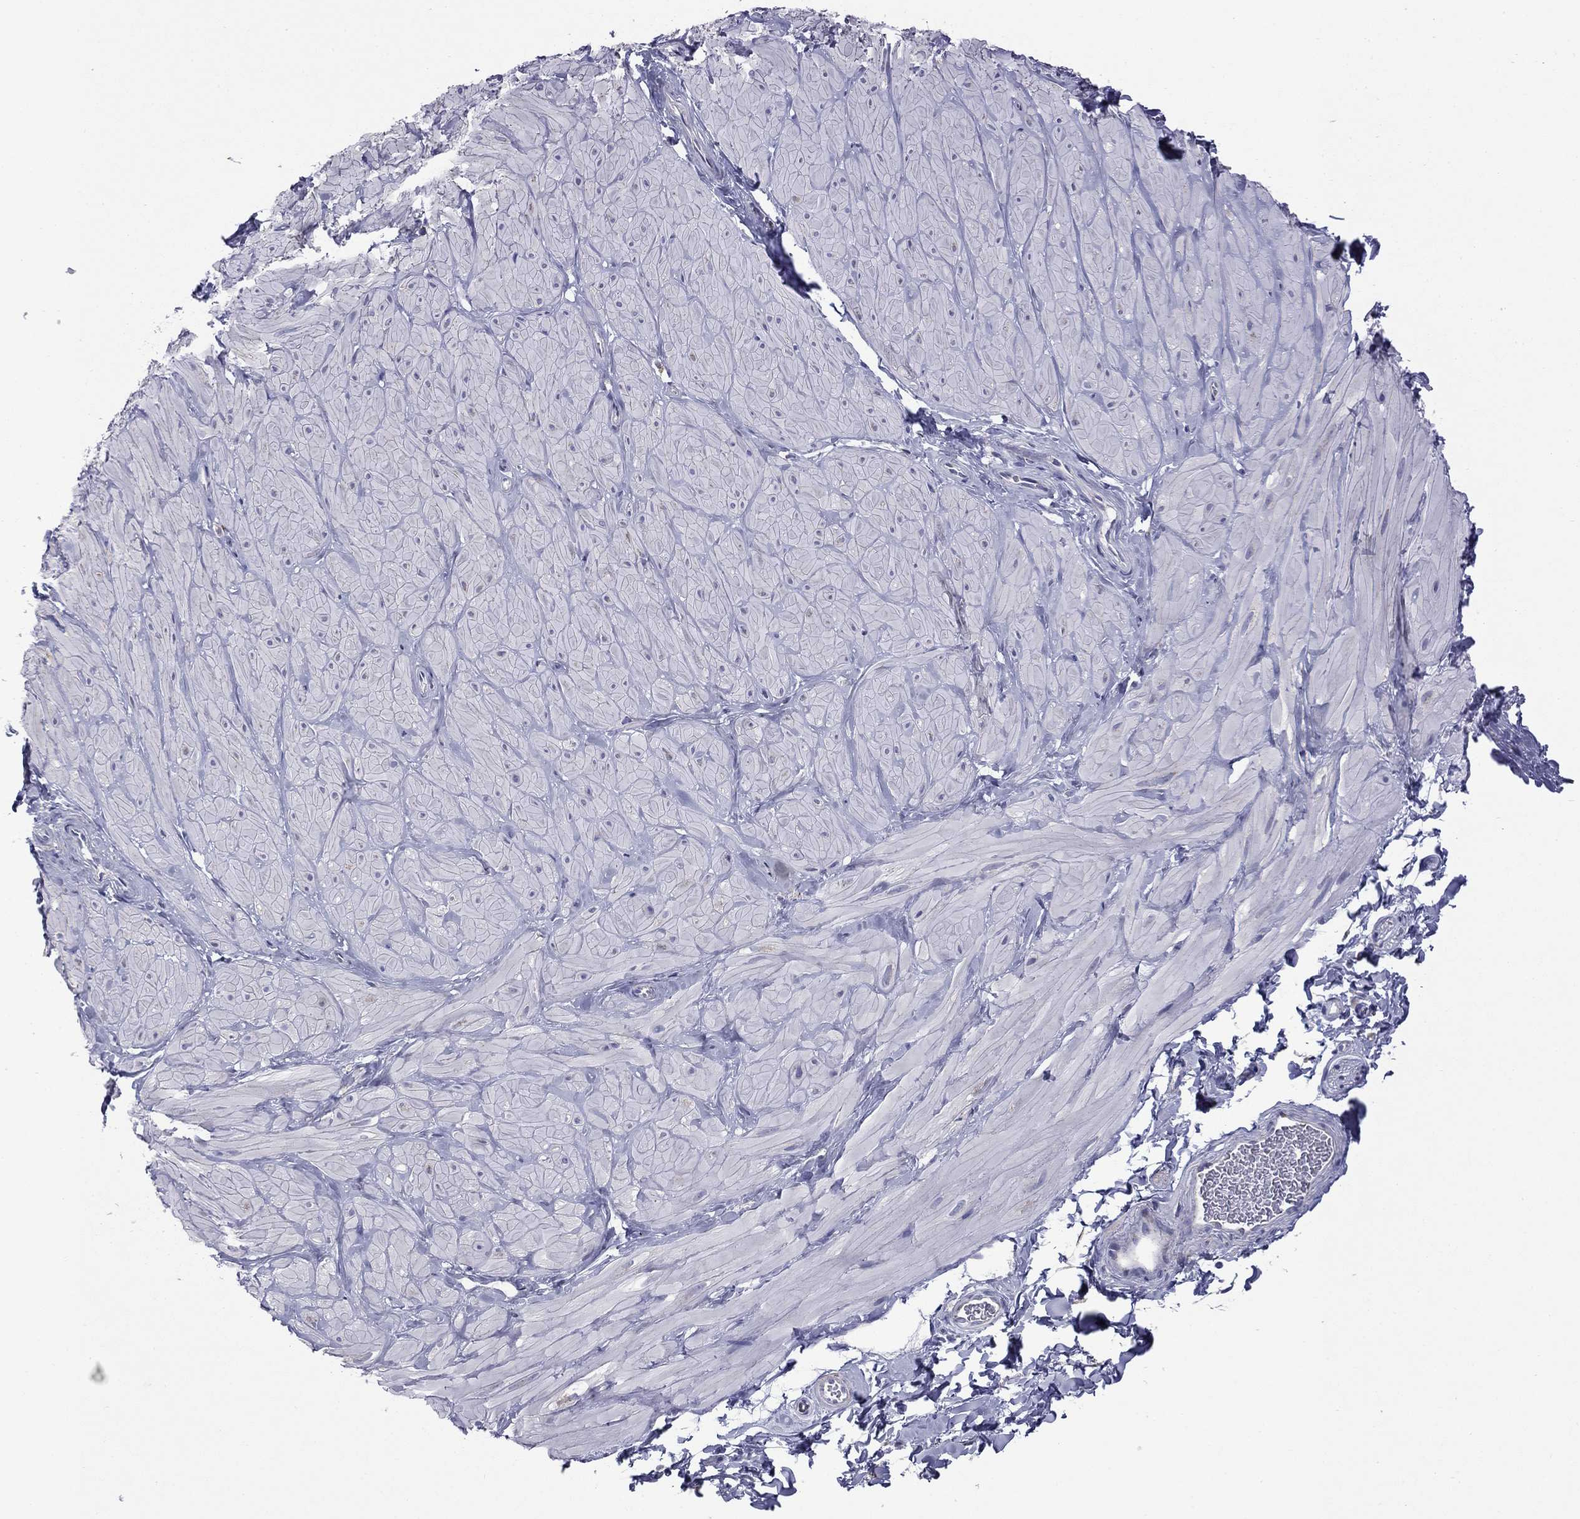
{"staining": {"intensity": "negative", "quantity": "none", "location": "none"}, "tissue": "soft tissue", "cell_type": "Fibroblasts", "image_type": "normal", "snomed": [{"axis": "morphology", "description": "Normal tissue, NOS"}, {"axis": "topography", "description": "Smooth muscle"}, {"axis": "topography", "description": "Peripheral nerve tissue"}], "caption": "IHC histopathology image of unremarkable soft tissue stained for a protein (brown), which exhibits no expression in fibroblasts. (IHC, brightfield microscopy, high magnification).", "gene": "ACADSB", "patient": {"sex": "male", "age": 22}}